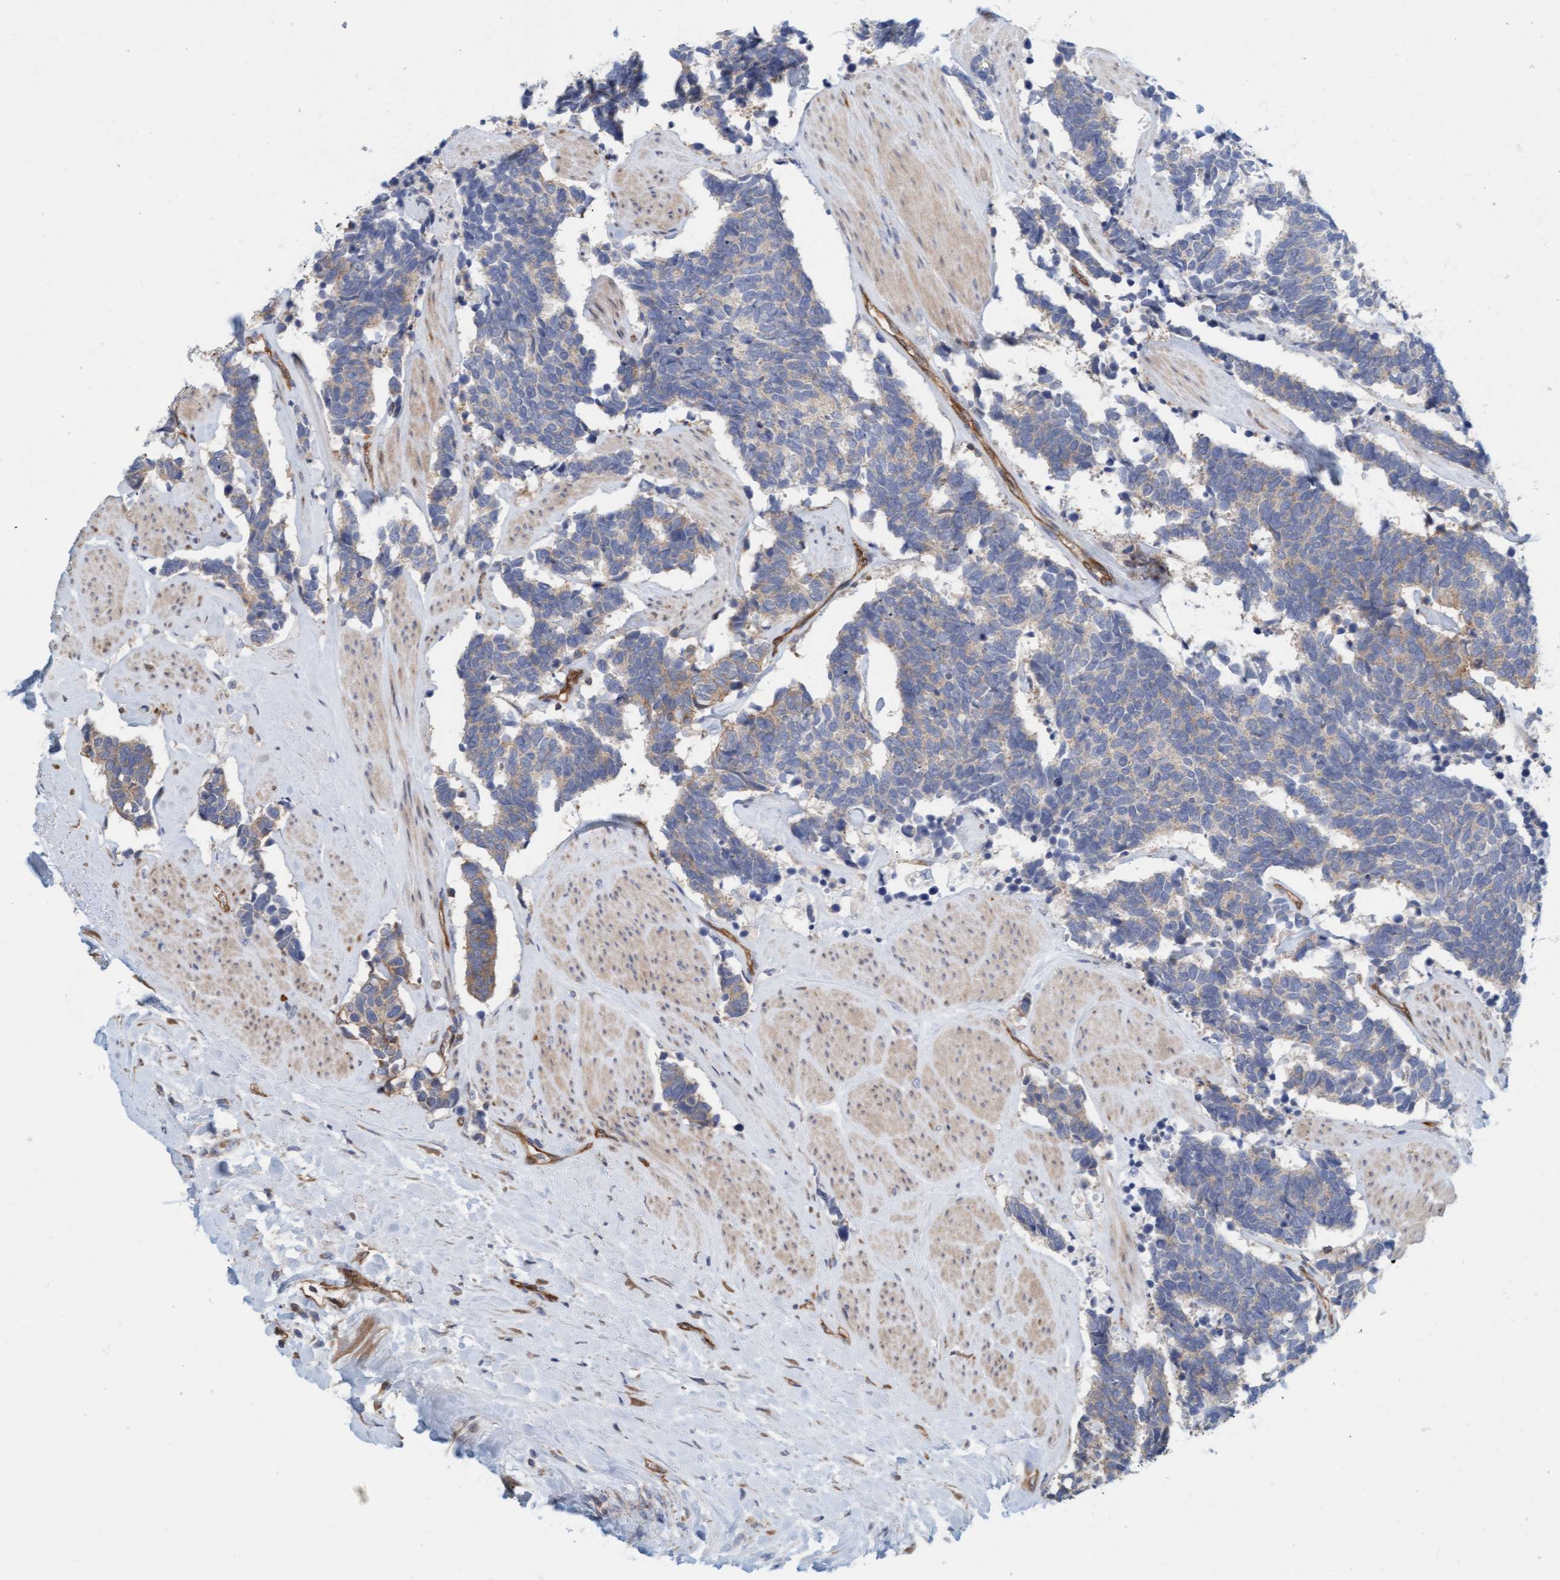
{"staining": {"intensity": "weak", "quantity": "25%-75%", "location": "cytoplasmic/membranous"}, "tissue": "carcinoid", "cell_type": "Tumor cells", "image_type": "cancer", "snomed": [{"axis": "morphology", "description": "Carcinoma, NOS"}, {"axis": "morphology", "description": "Carcinoid, malignant, NOS"}, {"axis": "topography", "description": "Urinary bladder"}], "caption": "Protein expression analysis of carcinoid demonstrates weak cytoplasmic/membranous positivity in about 25%-75% of tumor cells.", "gene": "PRKD2", "patient": {"sex": "male", "age": 57}}